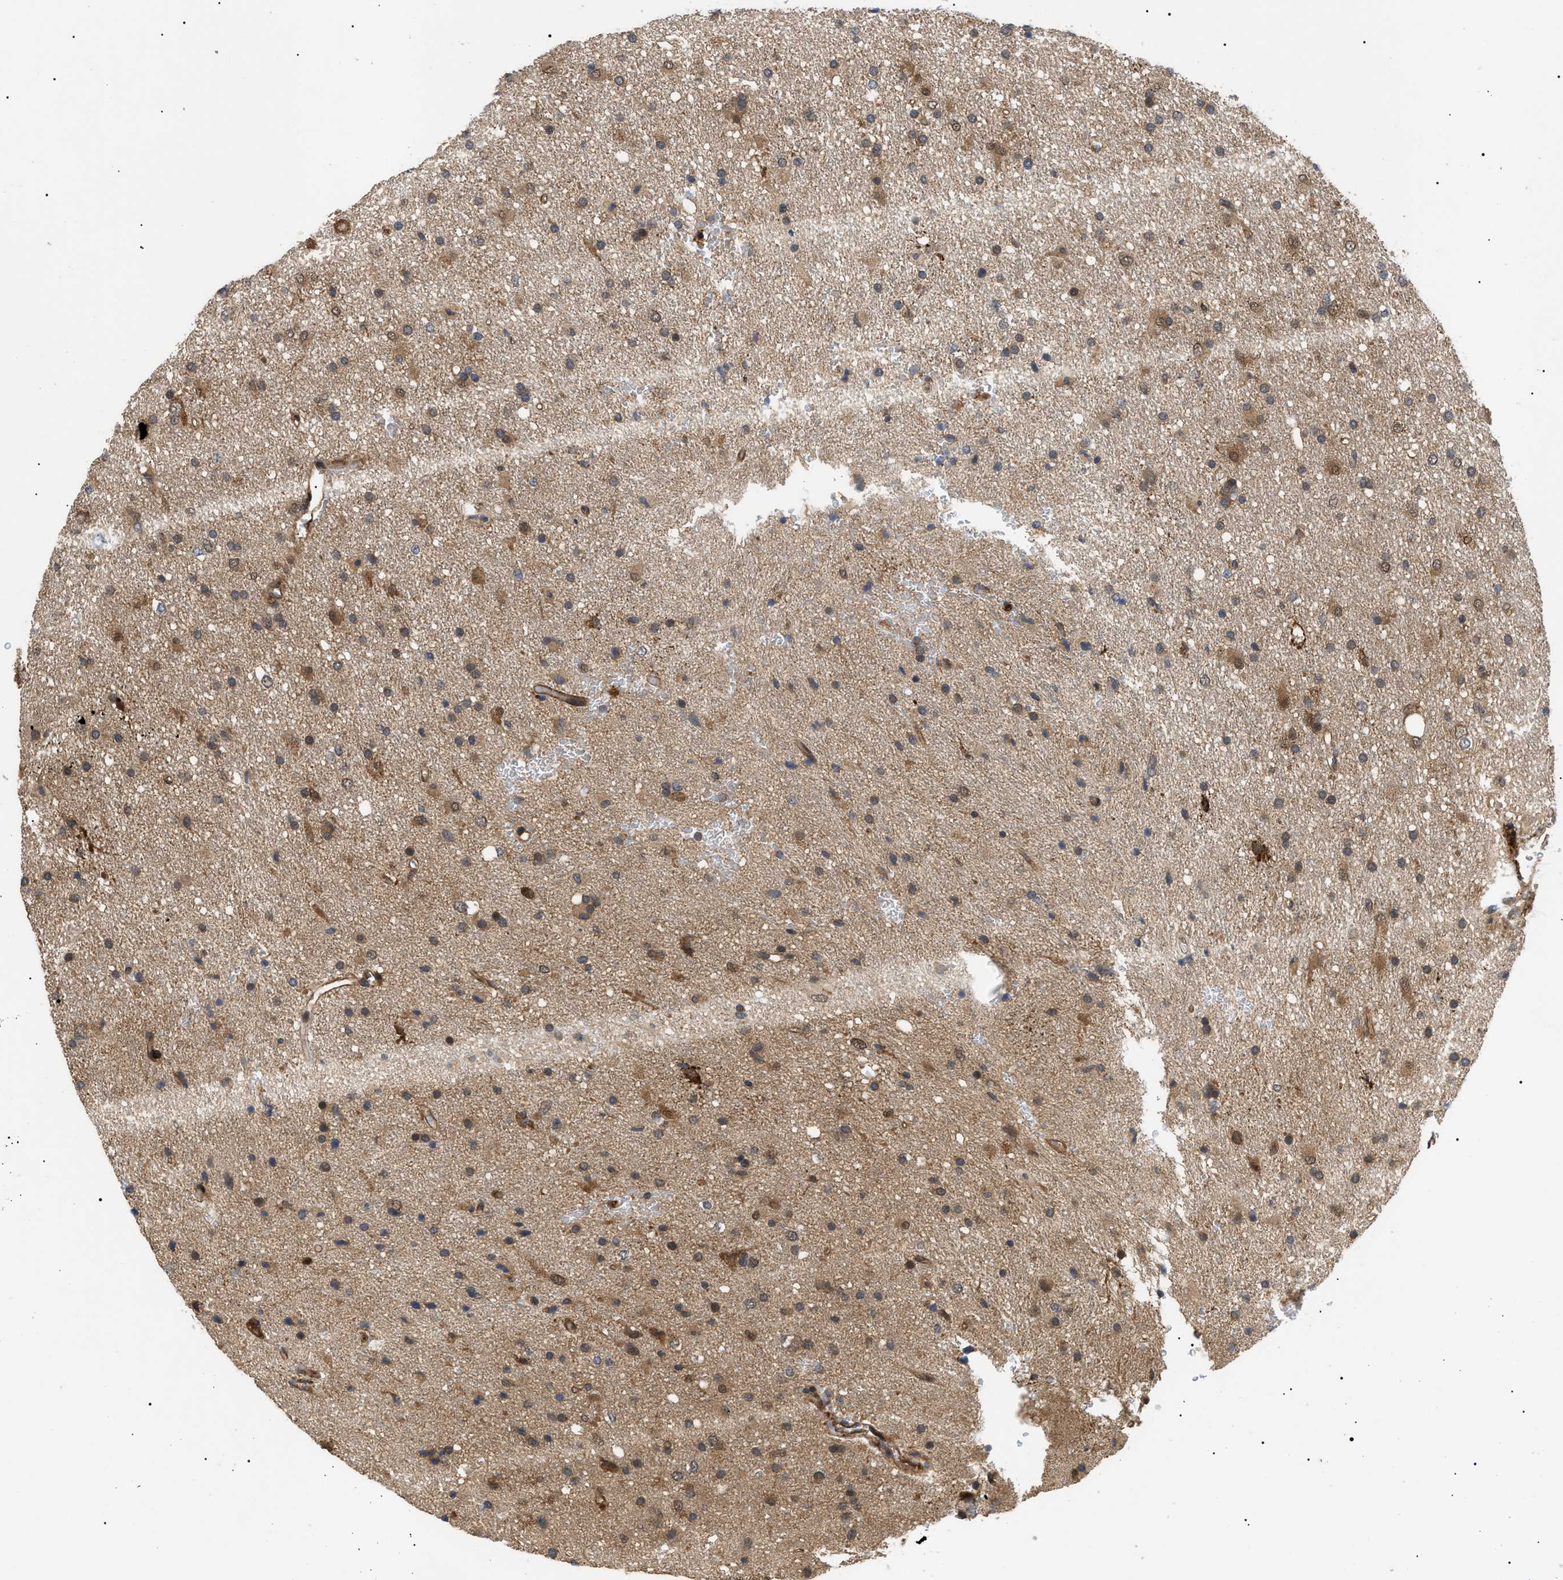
{"staining": {"intensity": "moderate", "quantity": ">75%", "location": "cytoplasmic/membranous,nuclear"}, "tissue": "glioma", "cell_type": "Tumor cells", "image_type": "cancer", "snomed": [{"axis": "morphology", "description": "Glioma, malignant, Low grade"}, {"axis": "topography", "description": "Brain"}], "caption": "Malignant low-grade glioma stained with DAB (3,3'-diaminobenzidine) IHC demonstrates medium levels of moderate cytoplasmic/membranous and nuclear staining in about >75% of tumor cells. The staining was performed using DAB, with brown indicating positive protein expression. Nuclei are stained blue with hematoxylin.", "gene": "ASTL", "patient": {"sex": "male", "age": 77}}